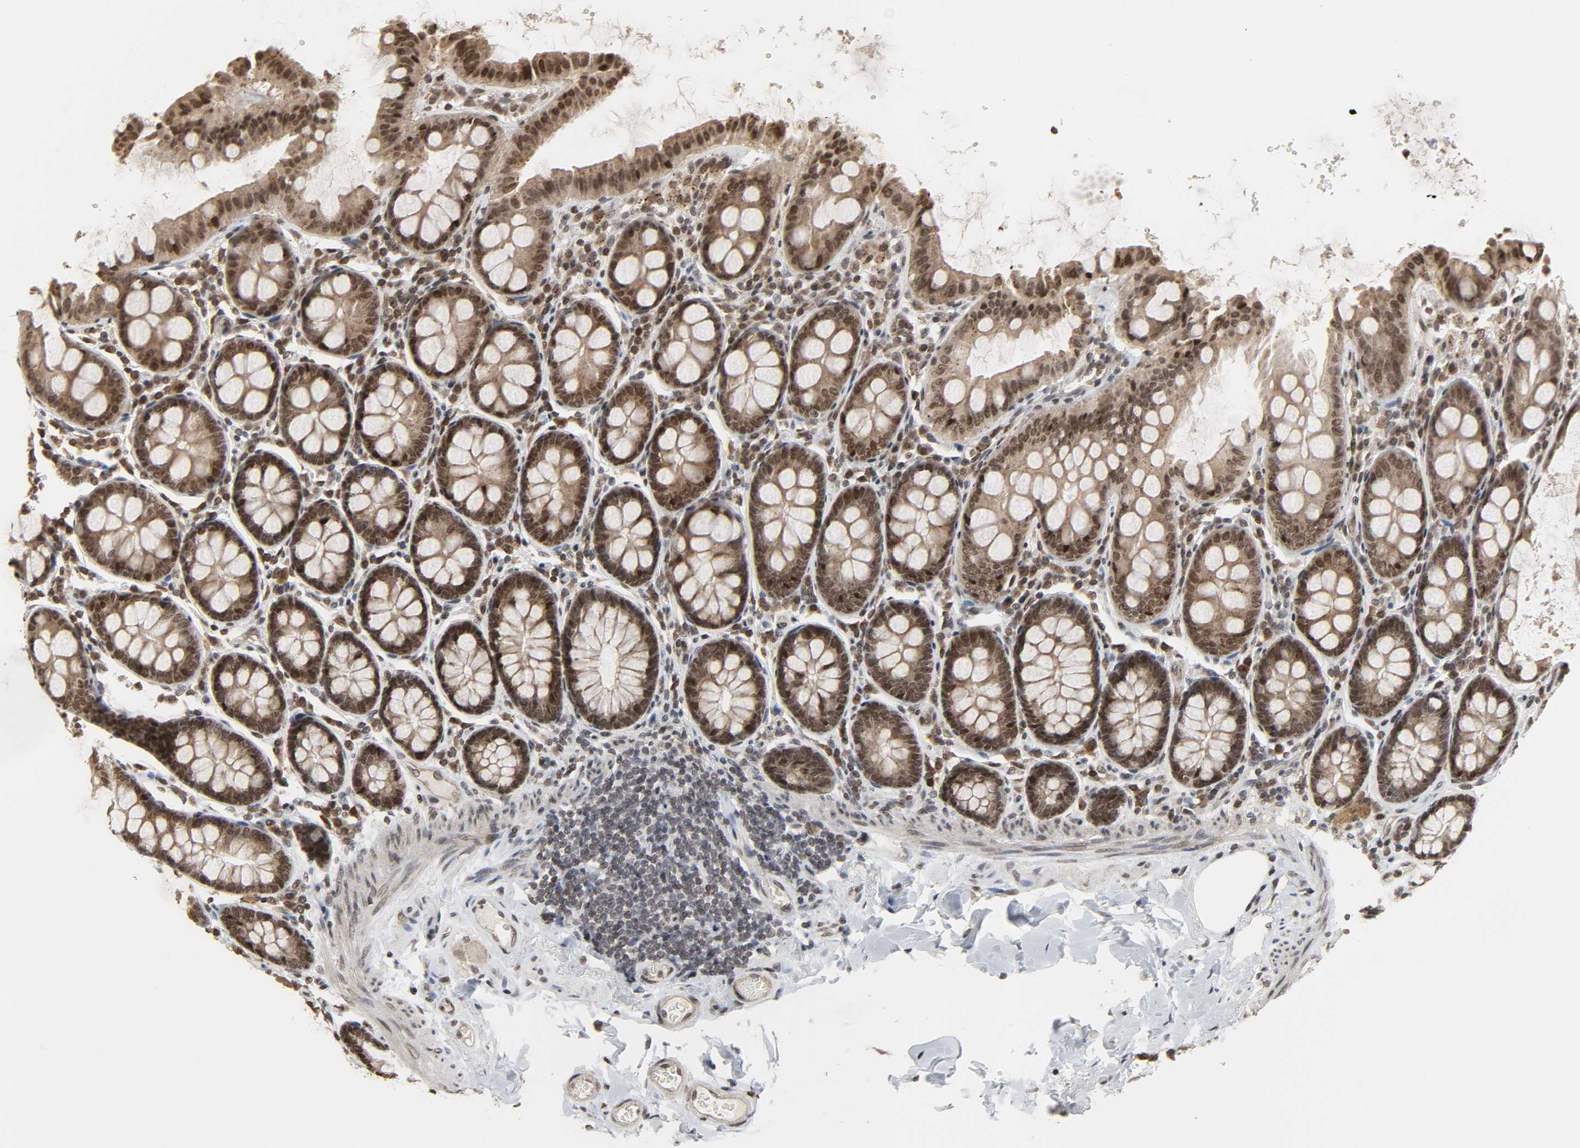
{"staining": {"intensity": "moderate", "quantity": ">75%", "location": "nuclear"}, "tissue": "colon", "cell_type": "Endothelial cells", "image_type": "normal", "snomed": [{"axis": "morphology", "description": "Normal tissue, NOS"}, {"axis": "topography", "description": "Colon"}], "caption": "Colon stained for a protein demonstrates moderate nuclear positivity in endothelial cells. The protein is shown in brown color, while the nuclei are stained blue.", "gene": "XRCC1", "patient": {"sex": "female", "age": 61}}